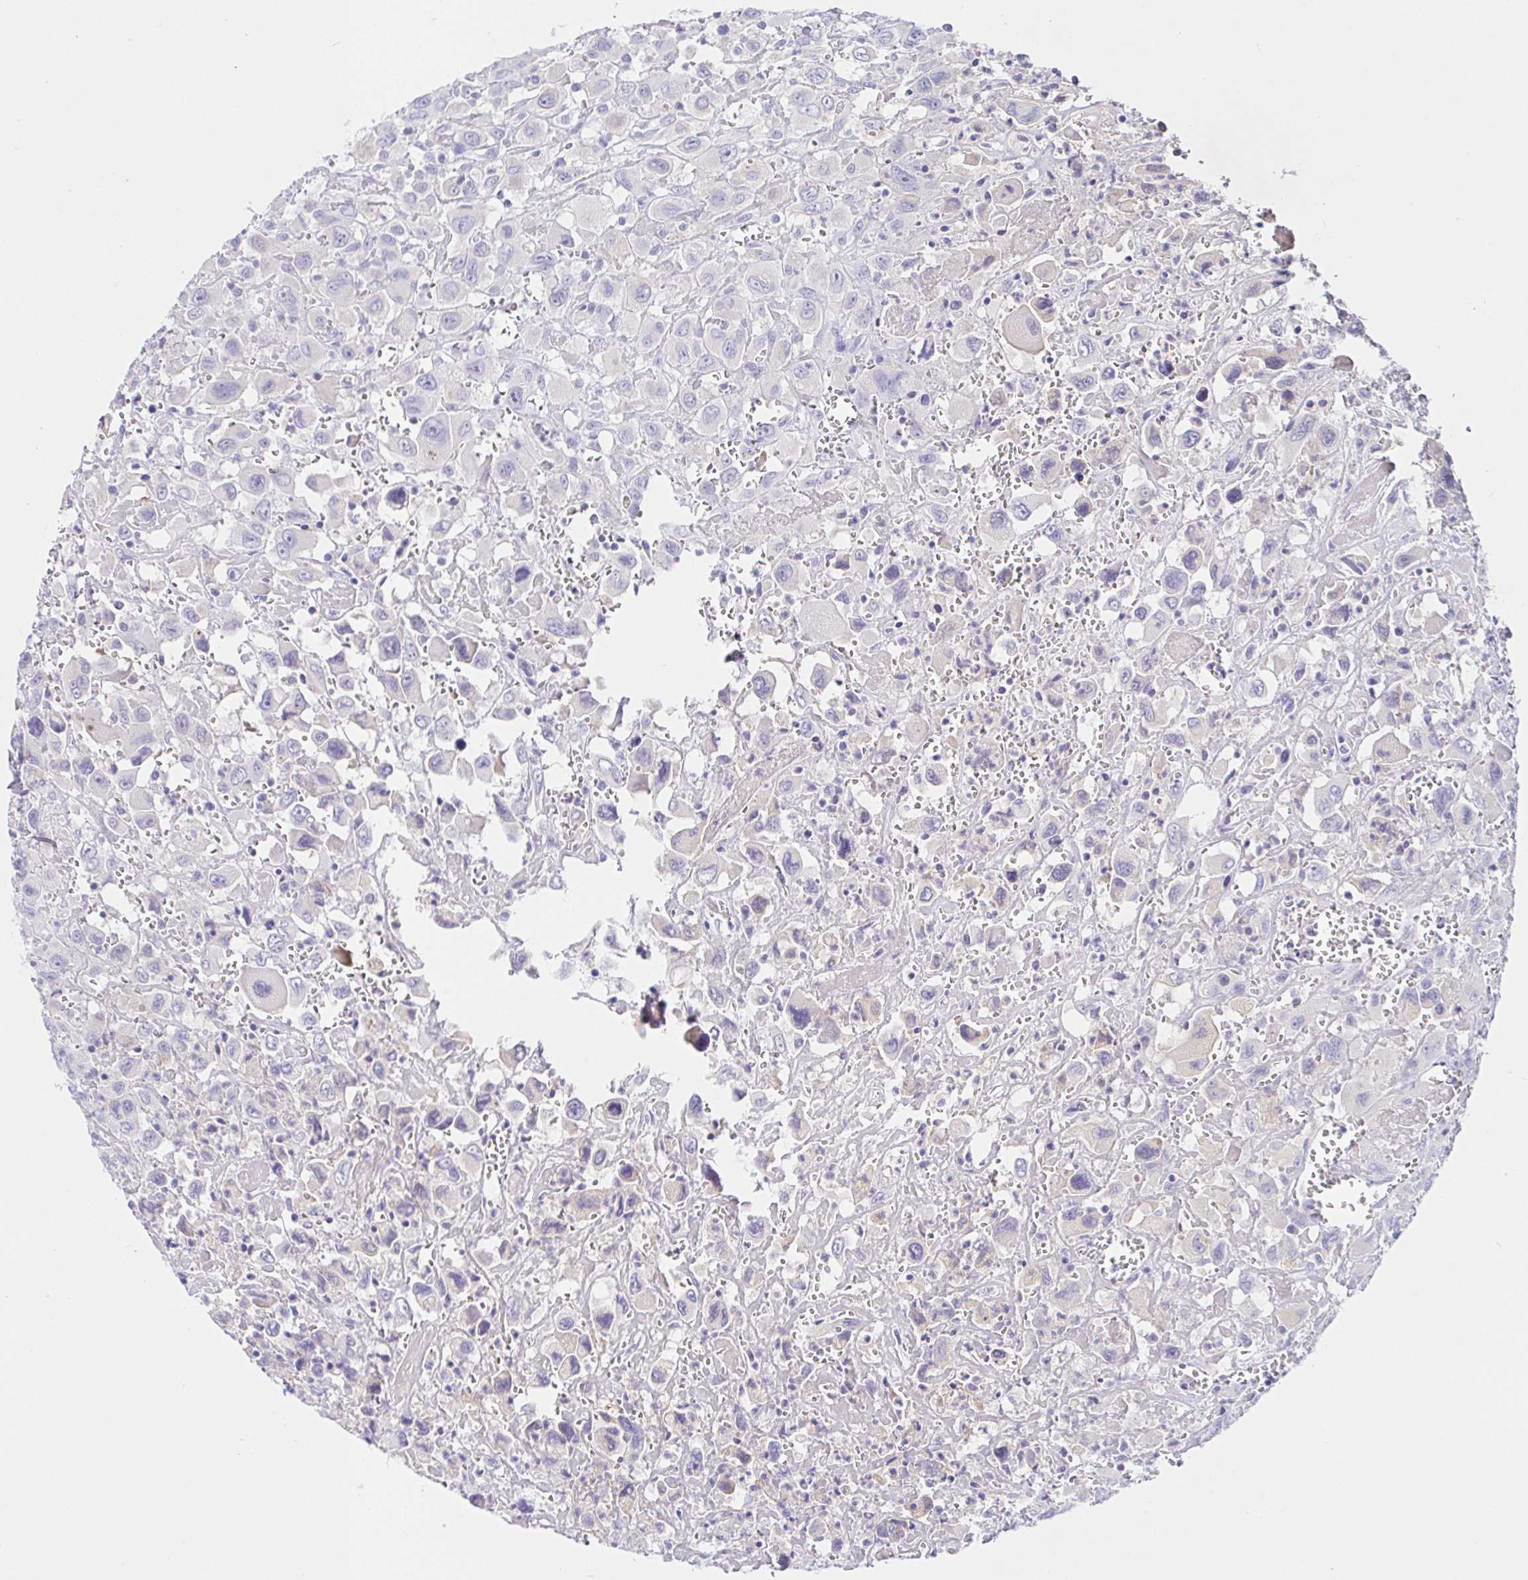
{"staining": {"intensity": "negative", "quantity": "none", "location": "none"}, "tissue": "head and neck cancer", "cell_type": "Tumor cells", "image_type": "cancer", "snomed": [{"axis": "morphology", "description": "Squamous cell carcinoma, NOS"}, {"axis": "morphology", "description": "Squamous cell carcinoma, metastatic, NOS"}, {"axis": "topography", "description": "Oral tissue"}, {"axis": "topography", "description": "Head-Neck"}], "caption": "An immunohistochemistry histopathology image of head and neck cancer (squamous cell carcinoma) is shown. There is no staining in tumor cells of head and neck cancer (squamous cell carcinoma). (DAB IHC, high magnification).", "gene": "SAA4", "patient": {"sex": "female", "age": 85}}